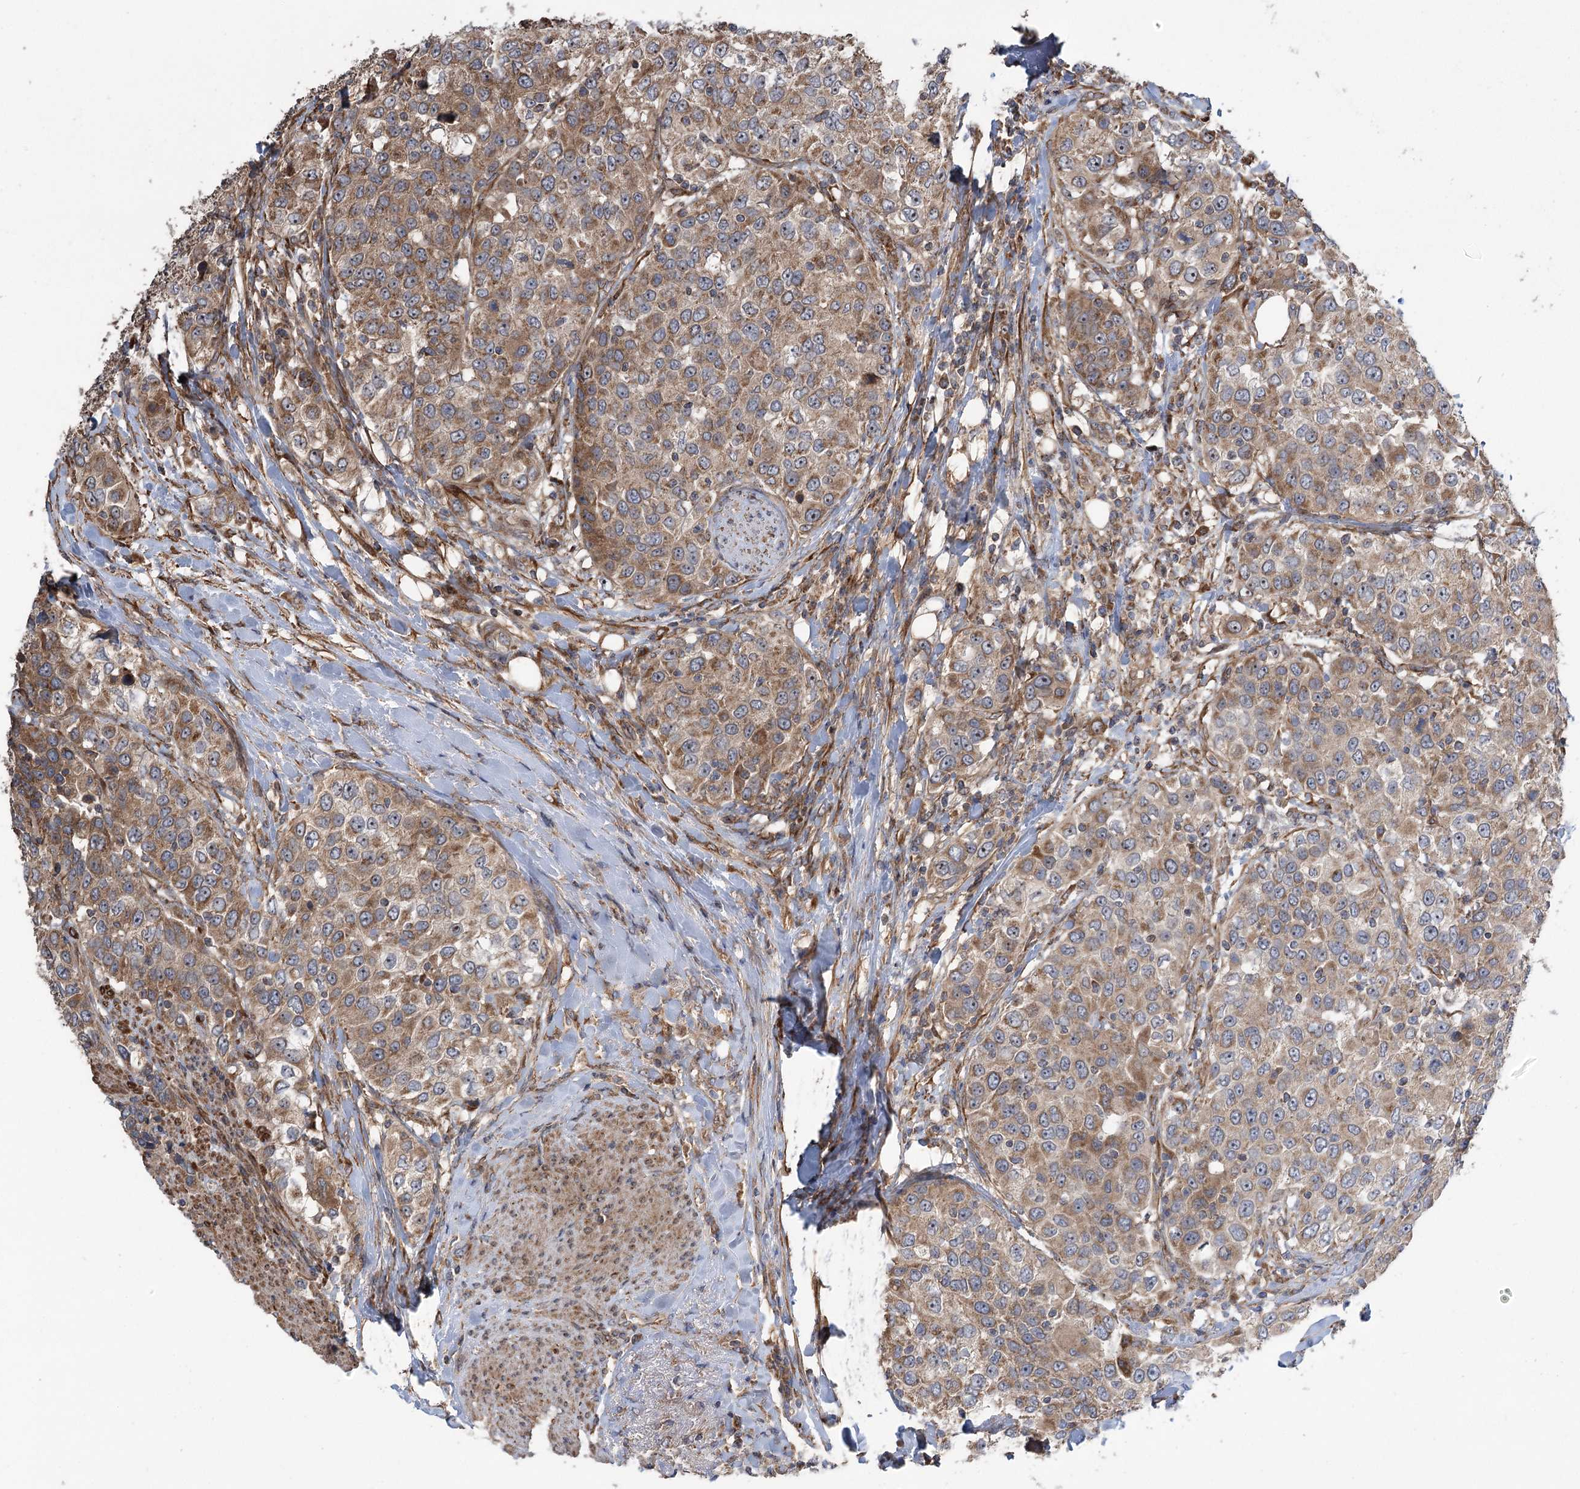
{"staining": {"intensity": "moderate", "quantity": ">75%", "location": "cytoplasmic/membranous"}, "tissue": "urothelial cancer", "cell_type": "Tumor cells", "image_type": "cancer", "snomed": [{"axis": "morphology", "description": "Urothelial carcinoma, High grade"}, {"axis": "topography", "description": "Urinary bladder"}], "caption": "Urothelial carcinoma (high-grade) stained for a protein shows moderate cytoplasmic/membranous positivity in tumor cells.", "gene": "RWDD4", "patient": {"sex": "female", "age": 80}}